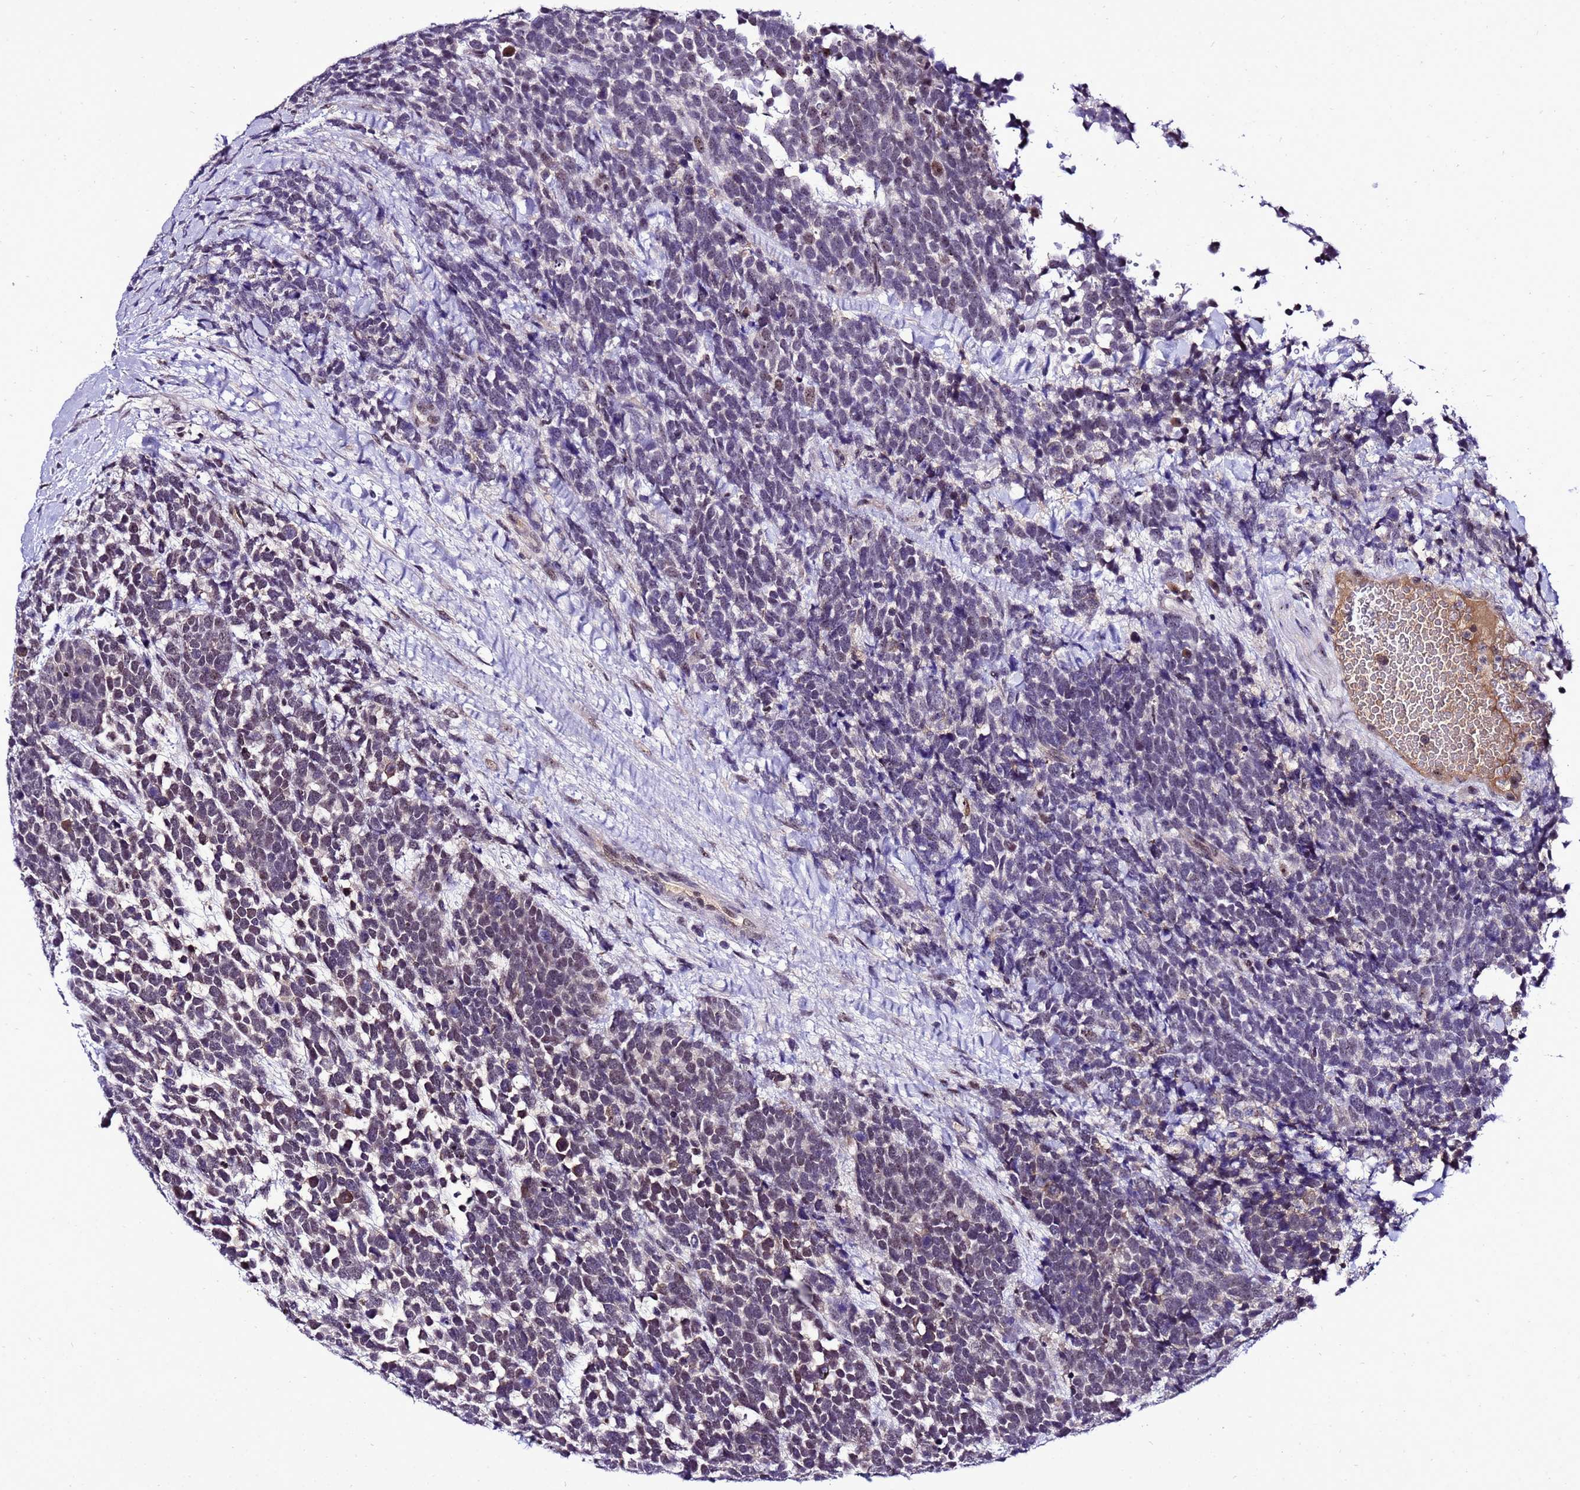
{"staining": {"intensity": "moderate", "quantity": "<25%", "location": "nuclear"}, "tissue": "urothelial cancer", "cell_type": "Tumor cells", "image_type": "cancer", "snomed": [{"axis": "morphology", "description": "Urothelial carcinoma, High grade"}, {"axis": "topography", "description": "Urinary bladder"}], "caption": "Protein staining reveals moderate nuclear staining in about <25% of tumor cells in urothelial carcinoma (high-grade).", "gene": "C19orf47", "patient": {"sex": "female", "age": 82}}